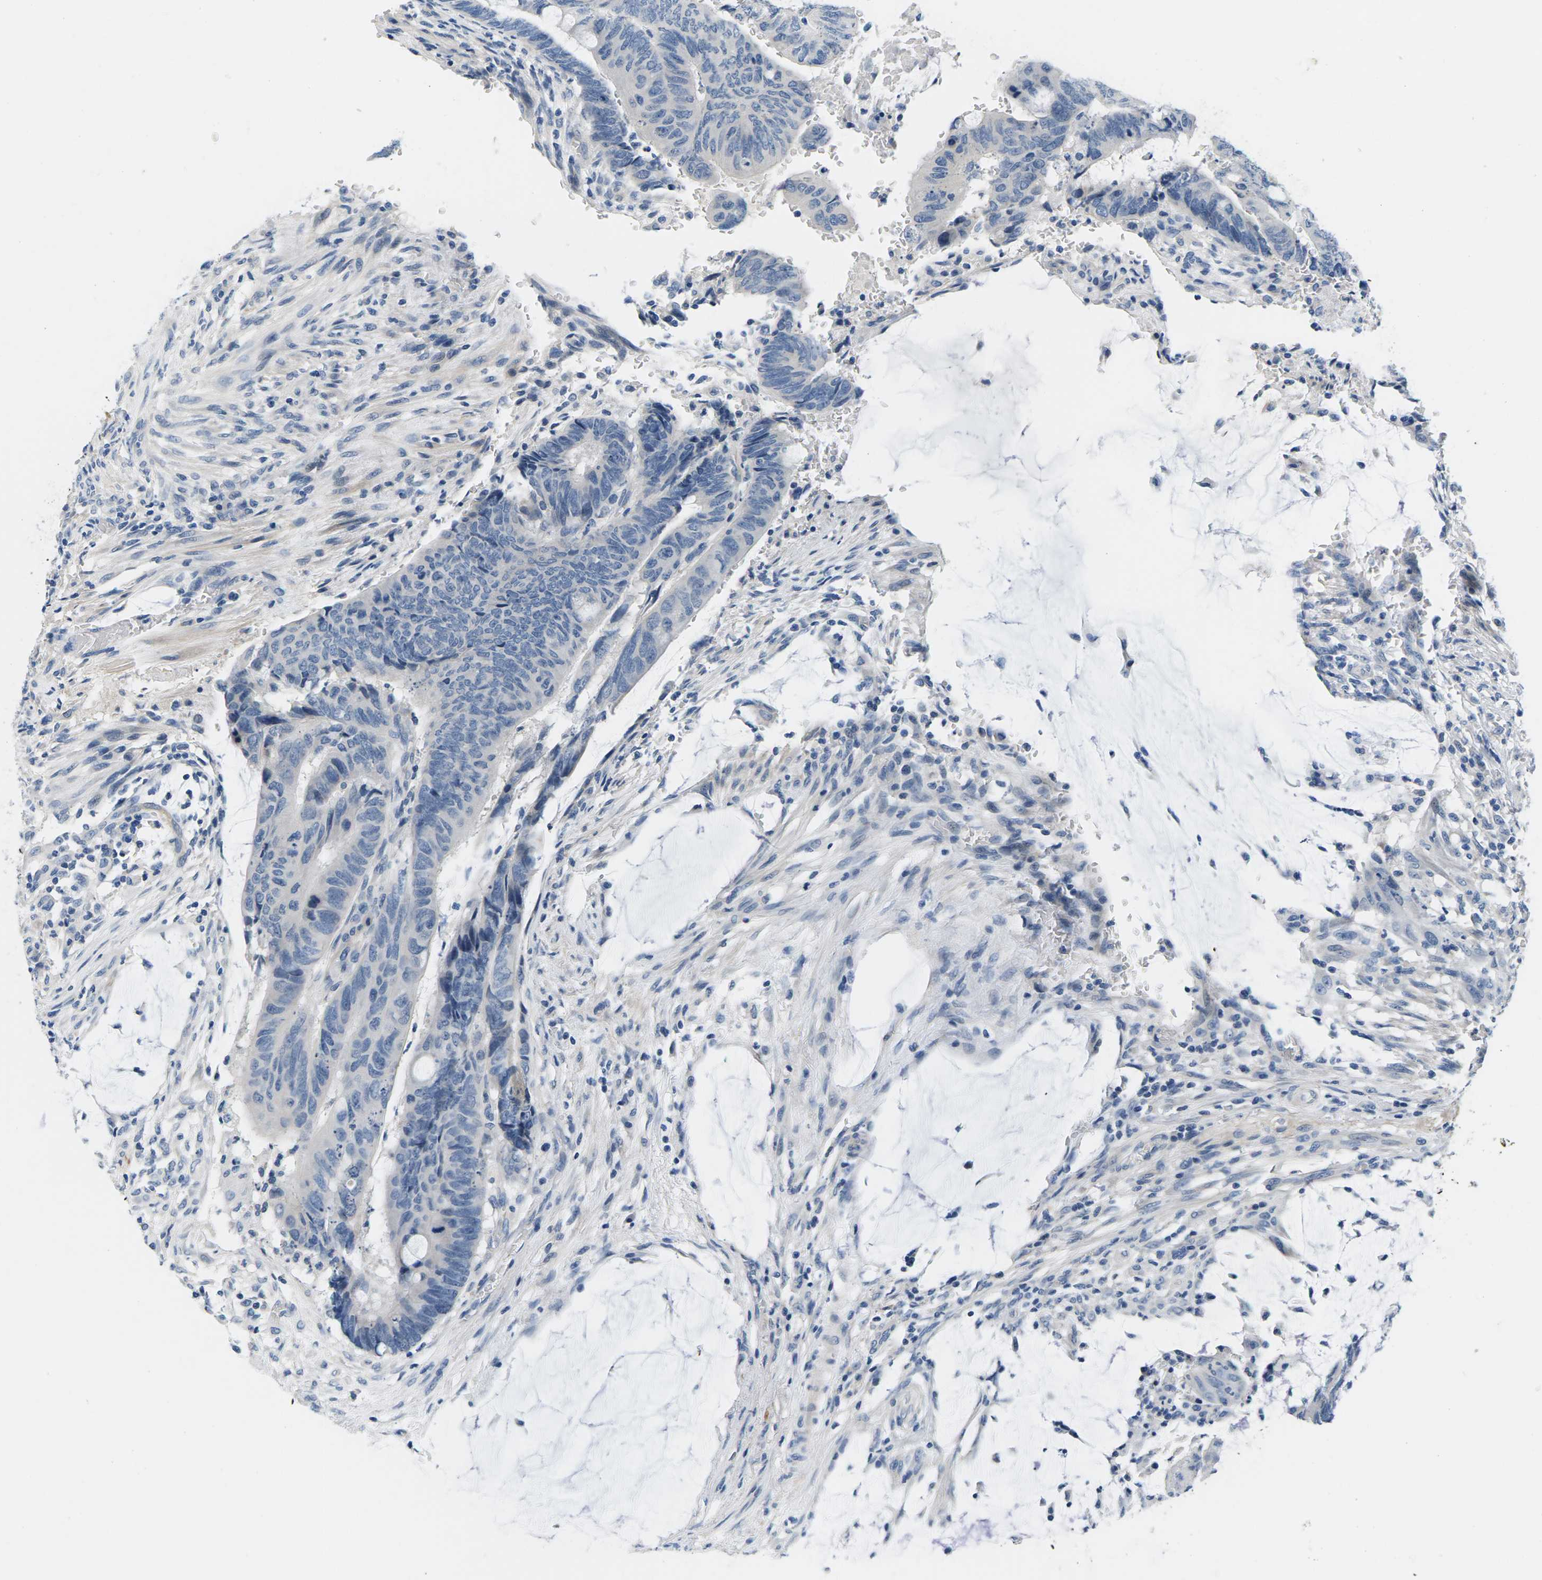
{"staining": {"intensity": "negative", "quantity": "none", "location": "none"}, "tissue": "colorectal cancer", "cell_type": "Tumor cells", "image_type": "cancer", "snomed": [{"axis": "morphology", "description": "Normal tissue, NOS"}, {"axis": "morphology", "description": "Adenocarcinoma, NOS"}, {"axis": "topography", "description": "Rectum"}], "caption": "Tumor cells are negative for brown protein staining in colorectal cancer.", "gene": "TSPAN2", "patient": {"sex": "male", "age": 92}}